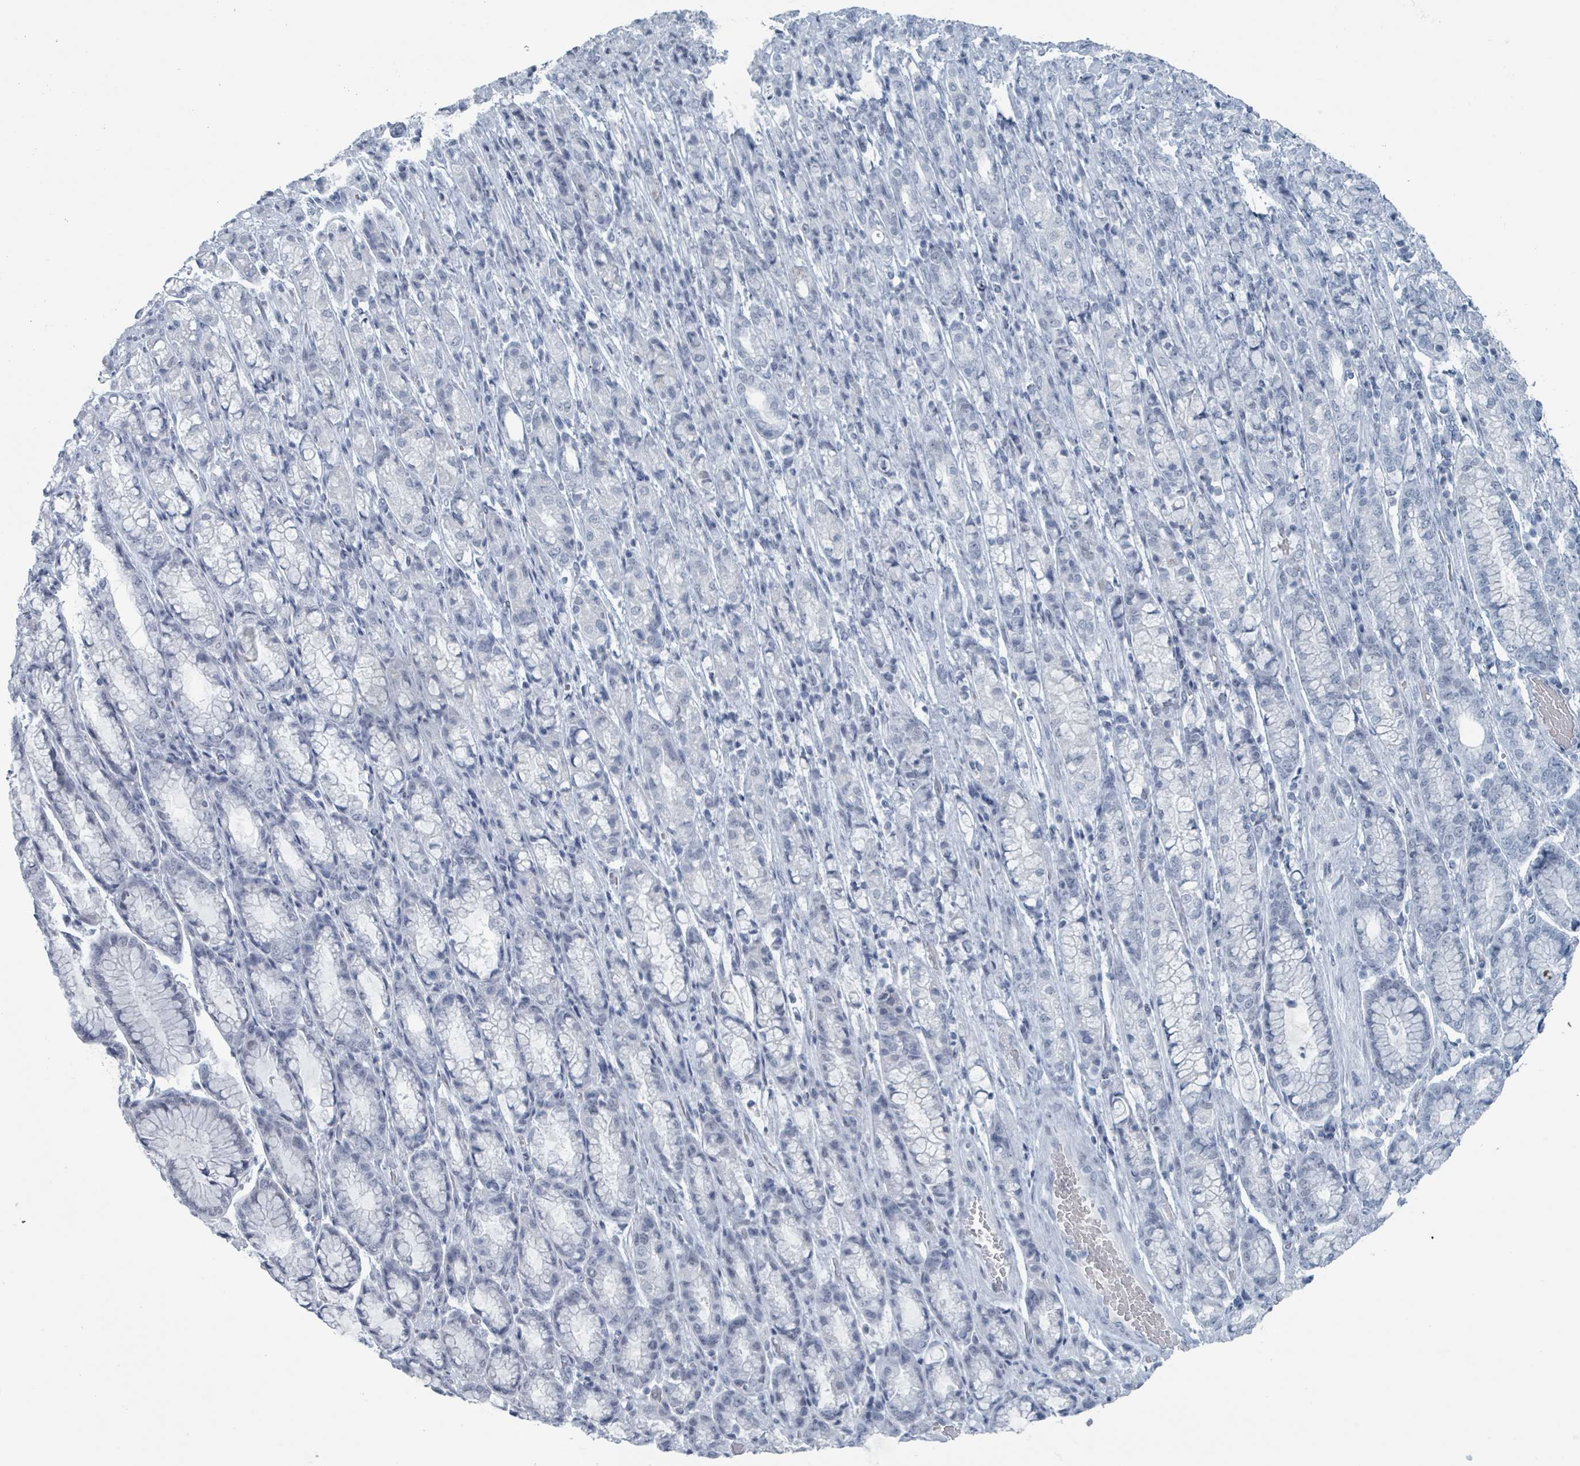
{"staining": {"intensity": "negative", "quantity": "none", "location": "none"}, "tissue": "stomach cancer", "cell_type": "Tumor cells", "image_type": "cancer", "snomed": [{"axis": "morphology", "description": "Adenocarcinoma, NOS"}, {"axis": "topography", "description": "Stomach"}], "caption": "IHC micrograph of neoplastic tissue: human stomach cancer stained with DAB demonstrates no significant protein positivity in tumor cells.", "gene": "GPR15LG", "patient": {"sex": "female", "age": 79}}